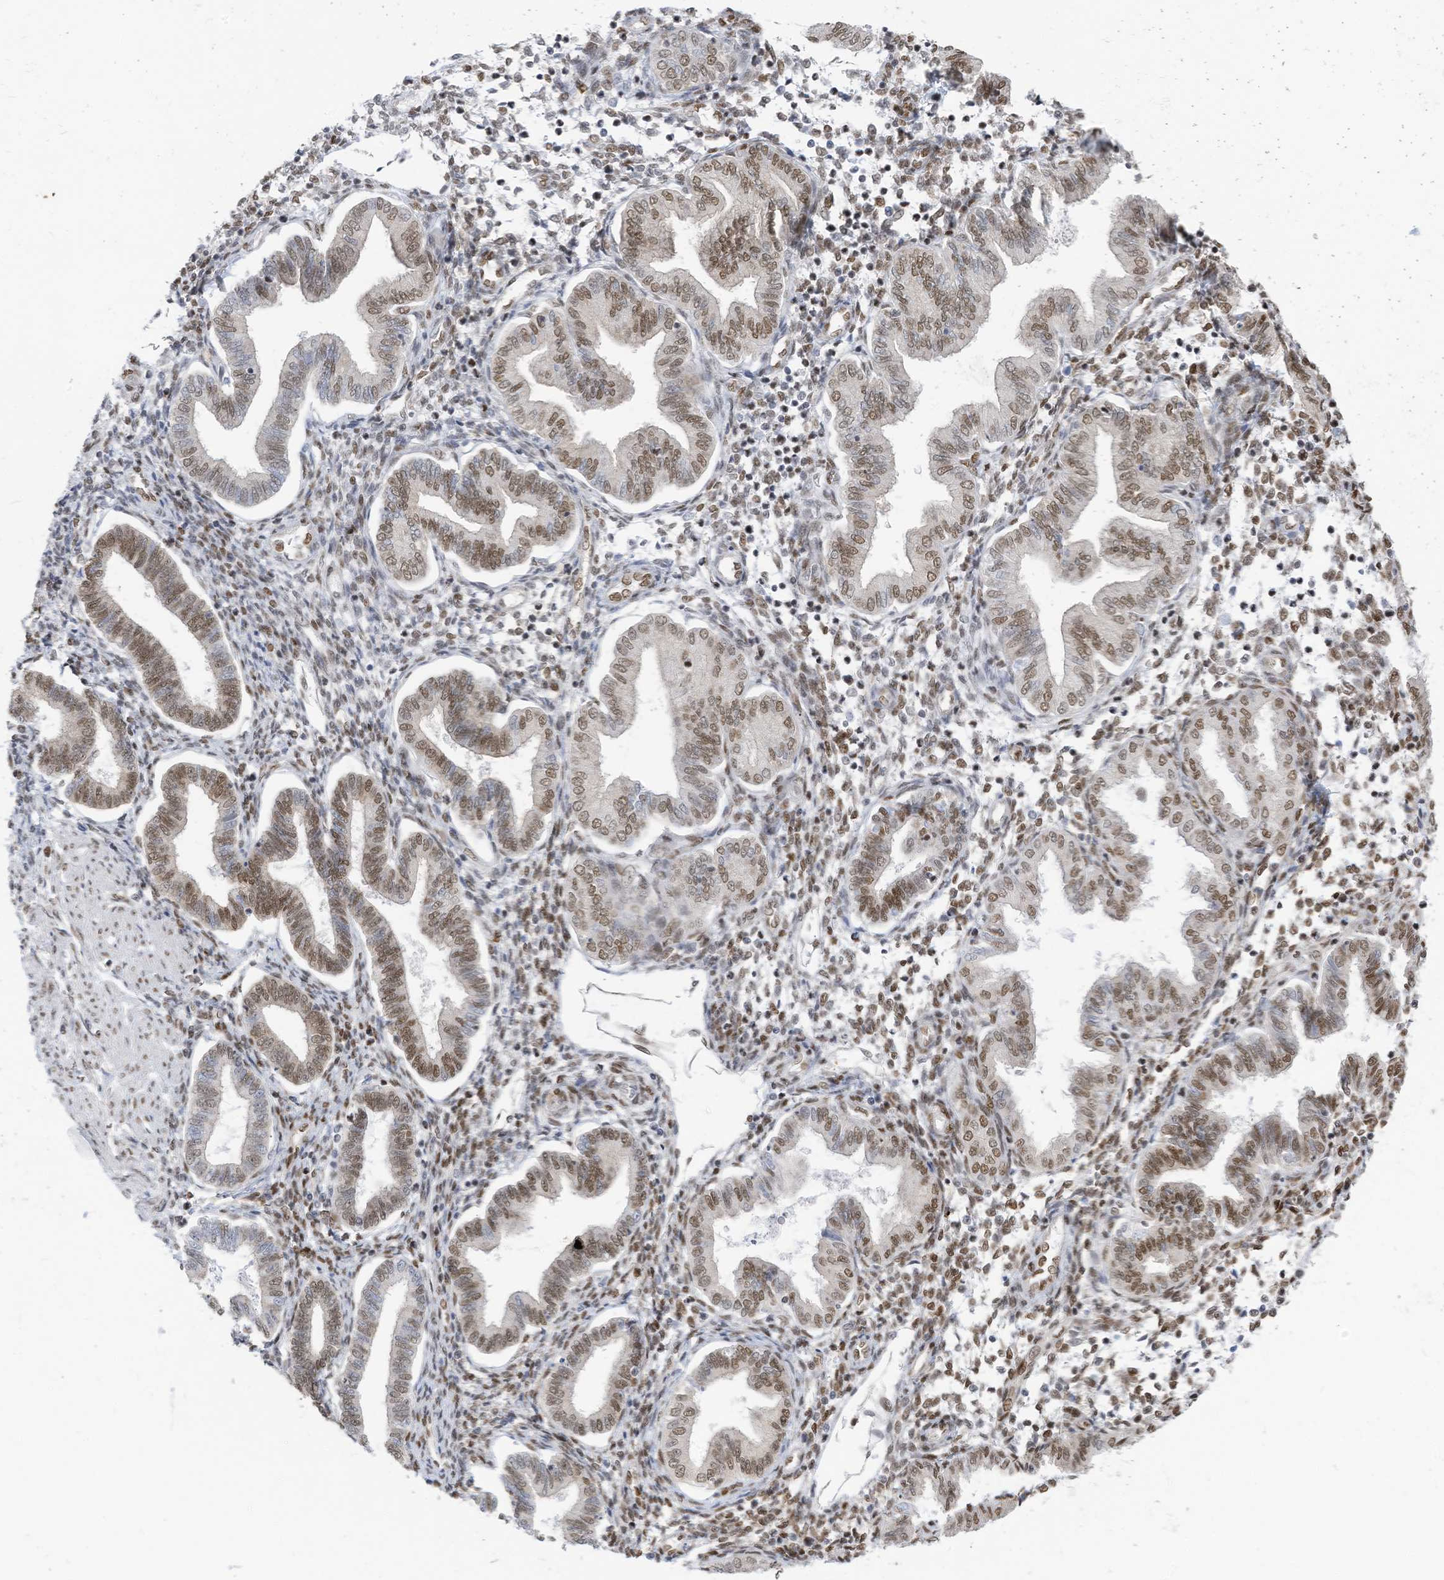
{"staining": {"intensity": "moderate", "quantity": ">75%", "location": "nuclear"}, "tissue": "endometrium", "cell_type": "Cells in endometrial stroma", "image_type": "normal", "snomed": [{"axis": "morphology", "description": "Normal tissue, NOS"}, {"axis": "topography", "description": "Endometrium"}], "caption": "Endometrium stained with DAB immunohistochemistry (IHC) displays medium levels of moderate nuclear staining in approximately >75% of cells in endometrial stroma.", "gene": "KHSRP", "patient": {"sex": "female", "age": 53}}